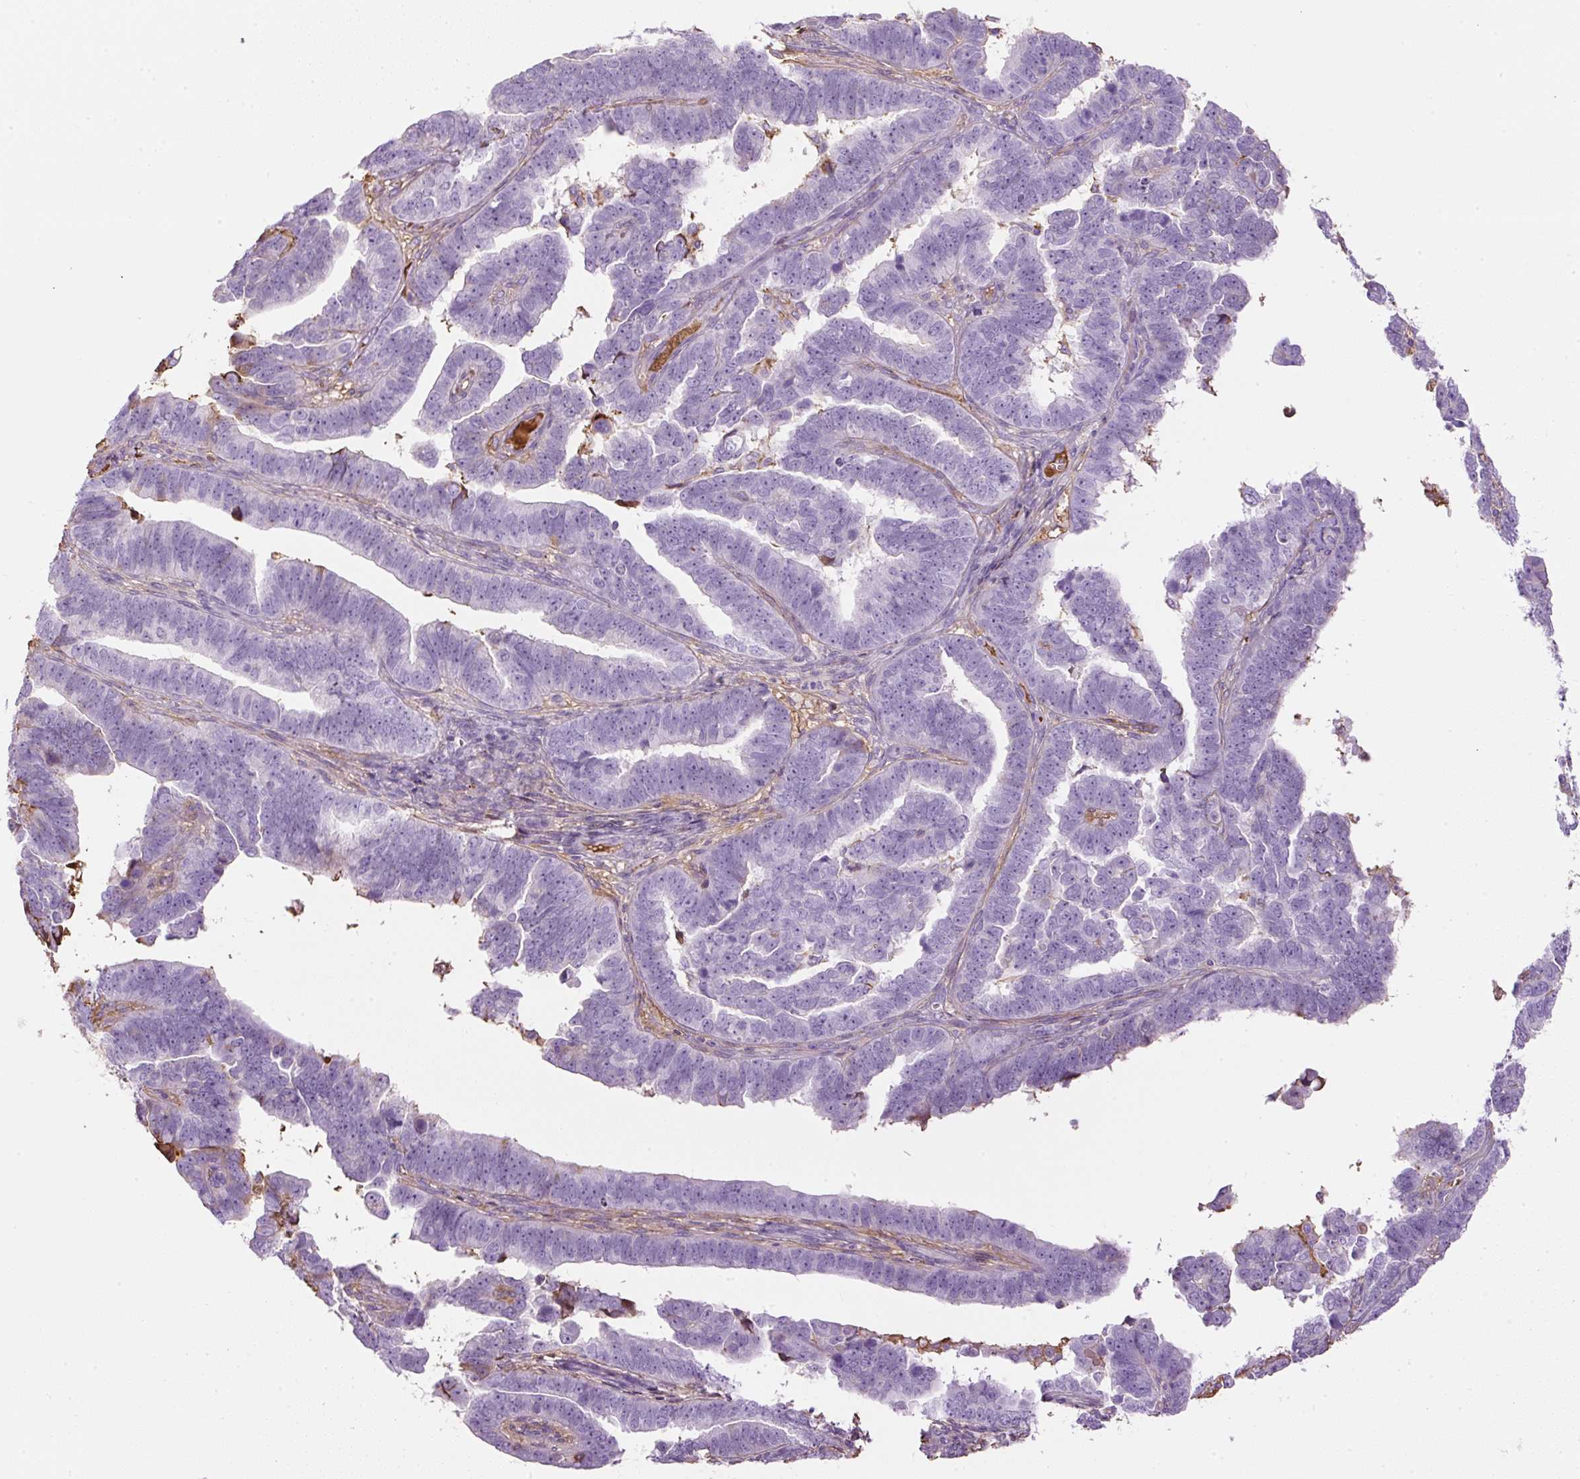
{"staining": {"intensity": "negative", "quantity": "none", "location": "none"}, "tissue": "endometrial cancer", "cell_type": "Tumor cells", "image_type": "cancer", "snomed": [{"axis": "morphology", "description": "Adenocarcinoma, NOS"}, {"axis": "topography", "description": "Endometrium"}], "caption": "Immunohistochemical staining of human endometrial adenocarcinoma demonstrates no significant expression in tumor cells.", "gene": "APOA1", "patient": {"sex": "female", "age": 75}}